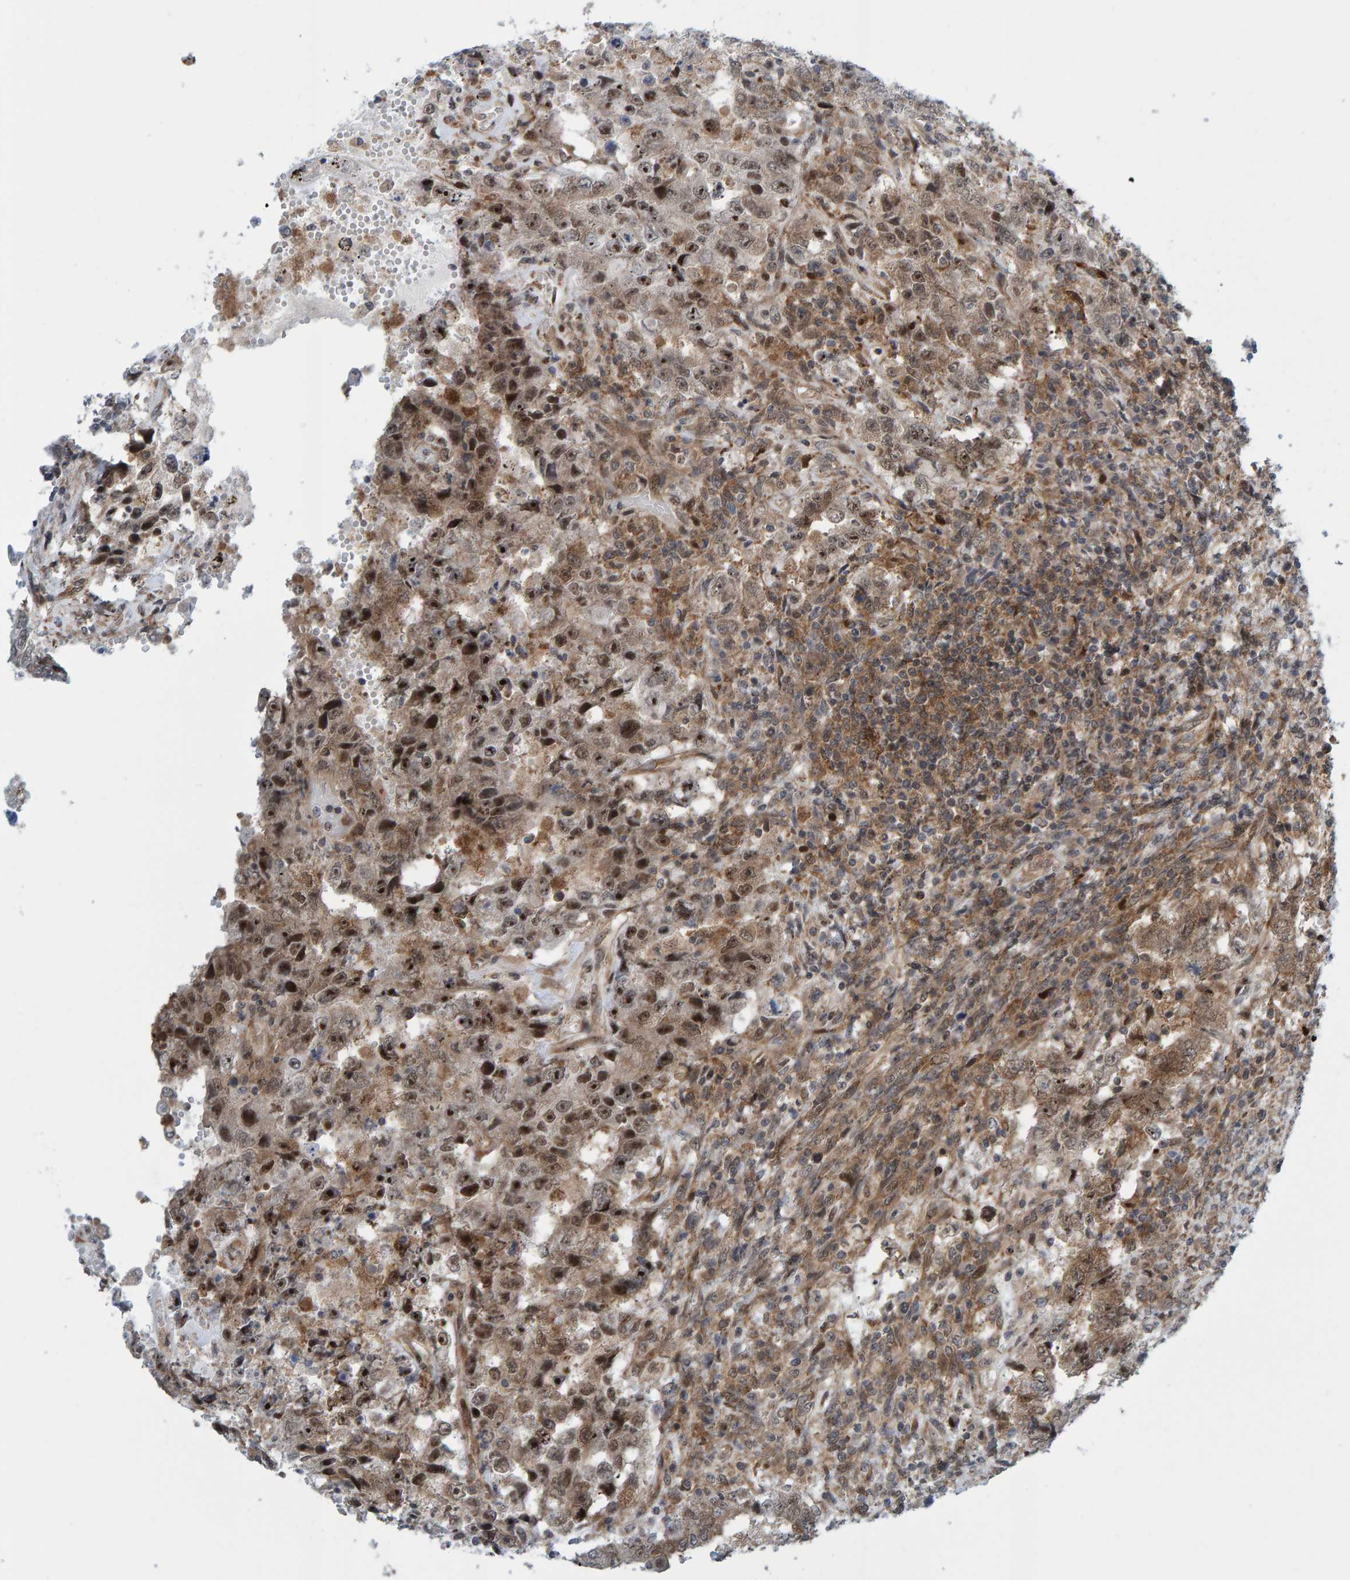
{"staining": {"intensity": "strong", "quantity": "25%-75%", "location": "cytoplasmic/membranous,nuclear"}, "tissue": "testis cancer", "cell_type": "Tumor cells", "image_type": "cancer", "snomed": [{"axis": "morphology", "description": "Carcinoma, Embryonal, NOS"}, {"axis": "topography", "description": "Testis"}], "caption": "Immunohistochemistry (IHC) of testis cancer (embryonal carcinoma) exhibits high levels of strong cytoplasmic/membranous and nuclear expression in about 25%-75% of tumor cells.", "gene": "ZNF366", "patient": {"sex": "male", "age": 26}}